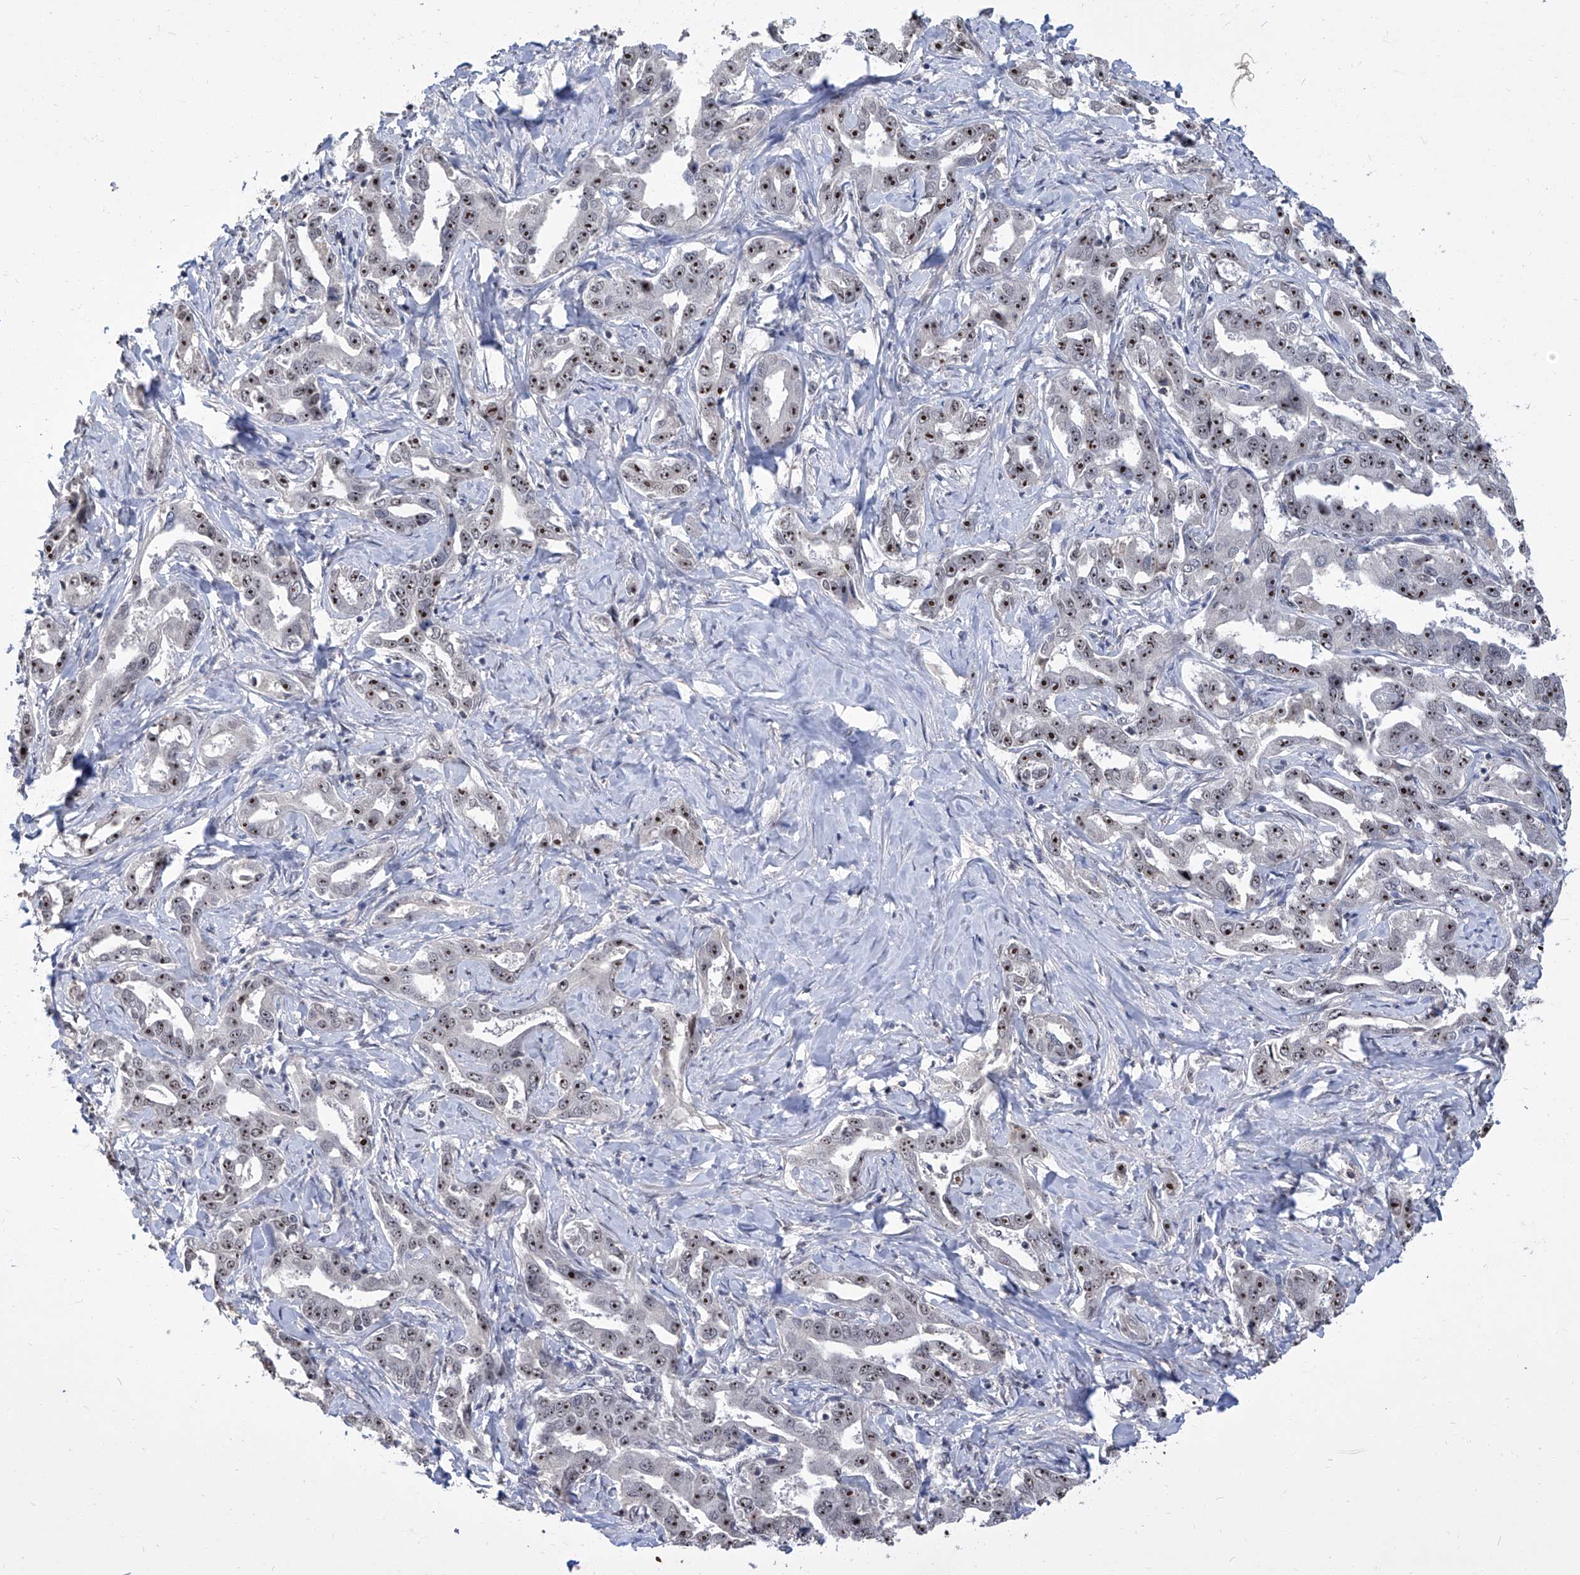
{"staining": {"intensity": "moderate", "quantity": ">75%", "location": "nuclear"}, "tissue": "liver cancer", "cell_type": "Tumor cells", "image_type": "cancer", "snomed": [{"axis": "morphology", "description": "Cholangiocarcinoma"}, {"axis": "topography", "description": "Liver"}], "caption": "A micrograph of human cholangiocarcinoma (liver) stained for a protein demonstrates moderate nuclear brown staining in tumor cells.", "gene": "CMTR1", "patient": {"sex": "male", "age": 59}}